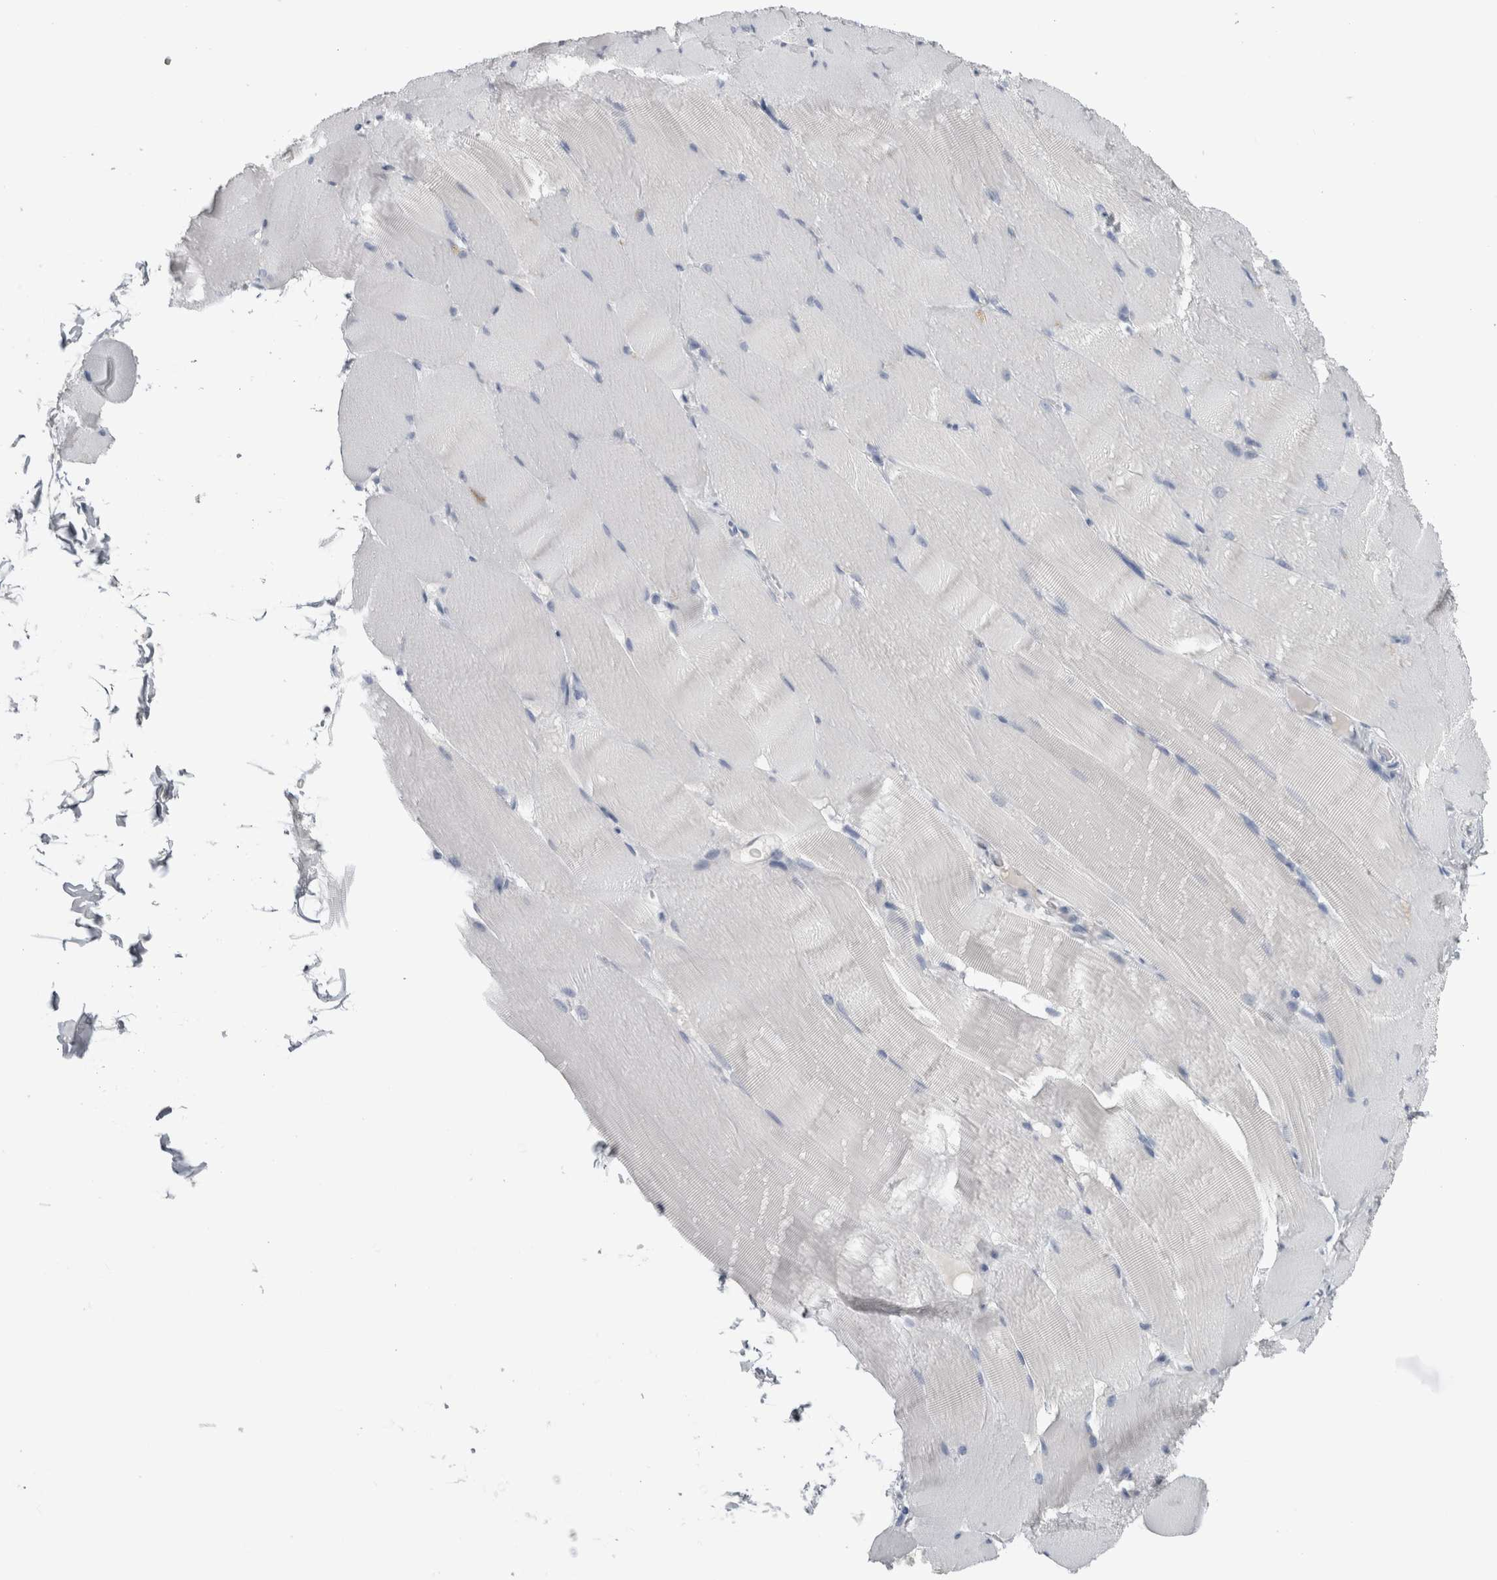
{"staining": {"intensity": "negative", "quantity": "none", "location": "none"}, "tissue": "skeletal muscle", "cell_type": "Myocytes", "image_type": "normal", "snomed": [{"axis": "morphology", "description": "Normal tissue, NOS"}, {"axis": "topography", "description": "Skin"}, {"axis": "topography", "description": "Skeletal muscle"}], "caption": "Immunohistochemical staining of normal human skeletal muscle exhibits no significant expression in myocytes. (Stains: DAB (3,3'-diaminobenzidine) immunohistochemistry (IHC) with hematoxylin counter stain, Microscopy: brightfield microscopy at high magnification).", "gene": "ADAM2", "patient": {"sex": "male", "age": 83}}